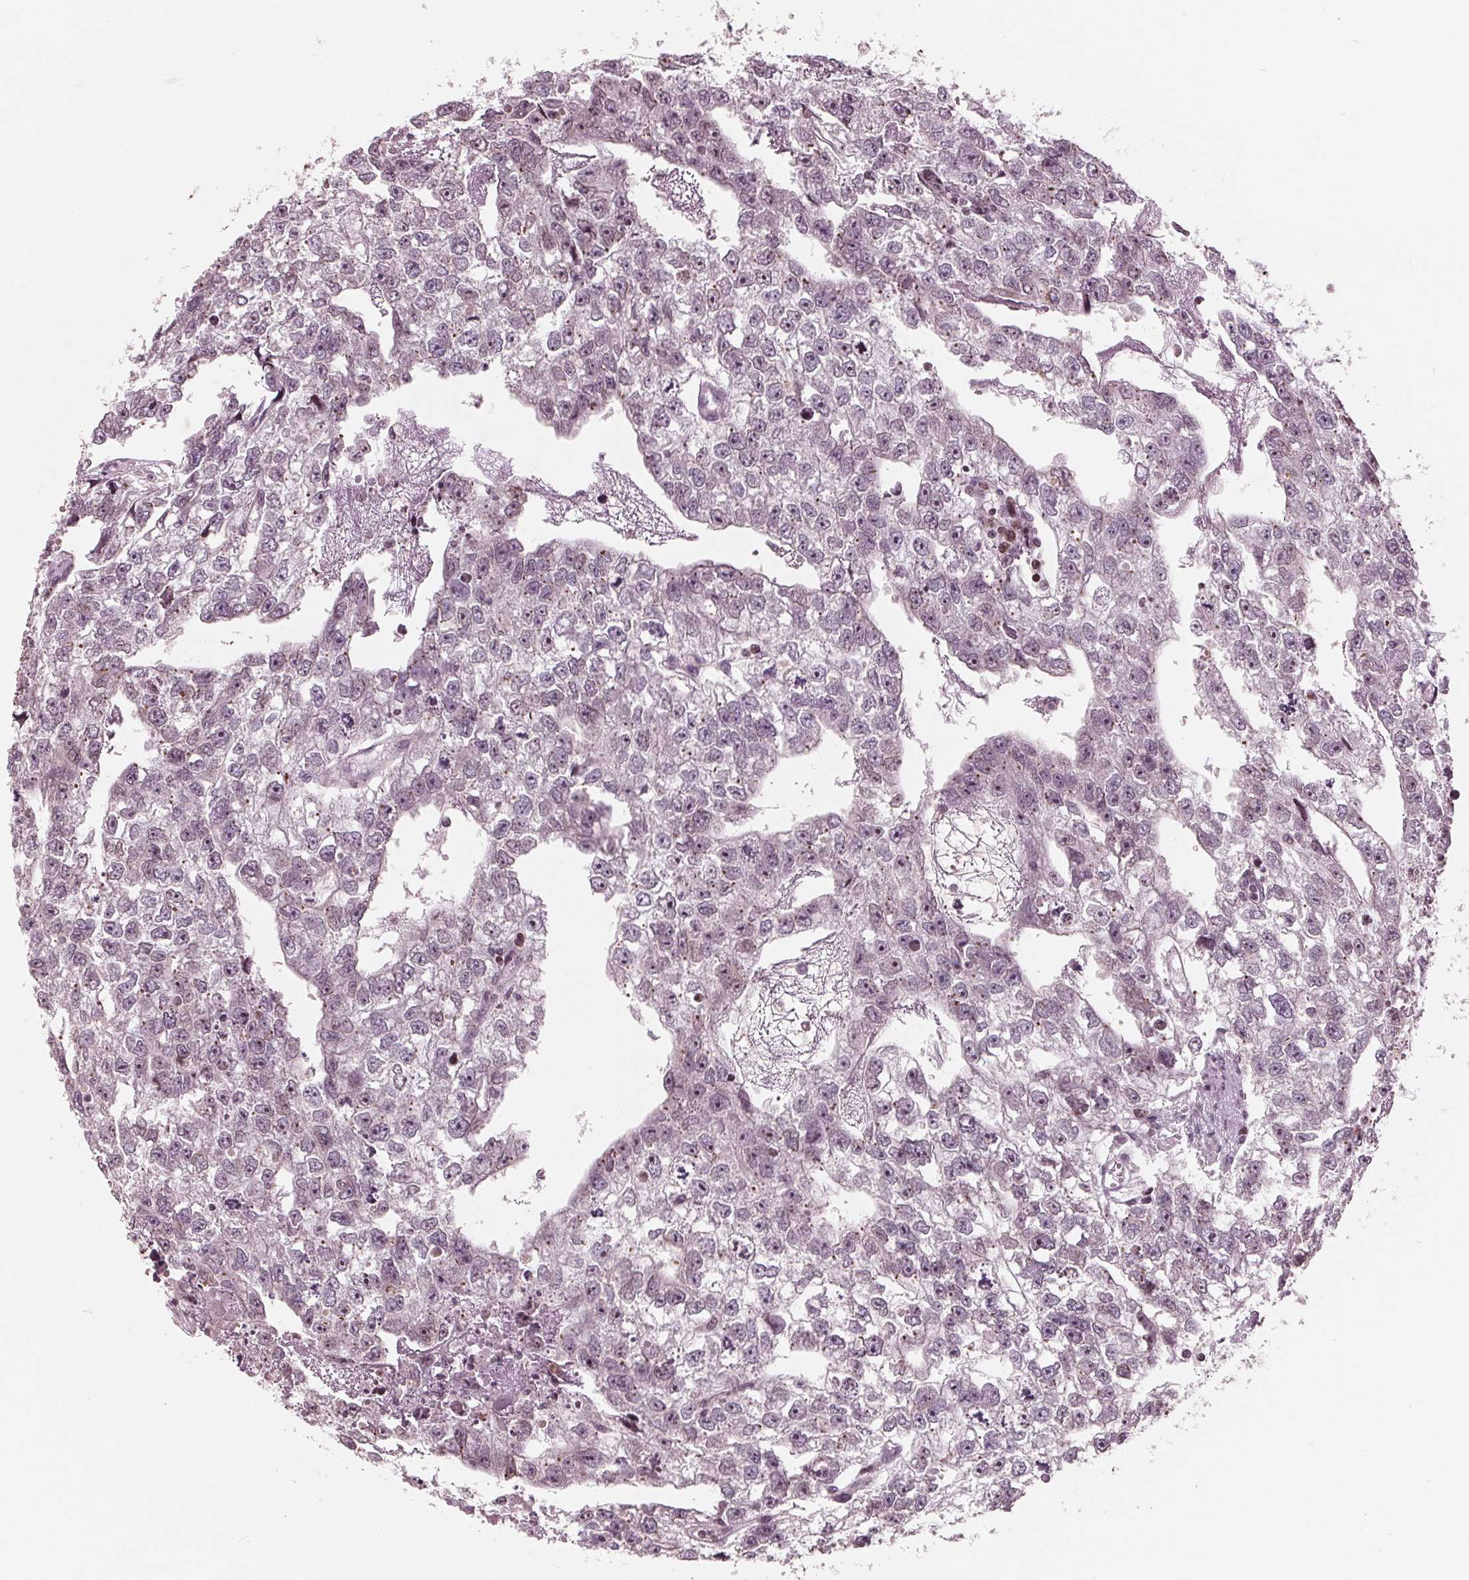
{"staining": {"intensity": "weak", "quantity": "25%-75%", "location": "nuclear"}, "tissue": "testis cancer", "cell_type": "Tumor cells", "image_type": "cancer", "snomed": [{"axis": "morphology", "description": "Carcinoma, Embryonal, NOS"}, {"axis": "morphology", "description": "Teratoma, malignant, NOS"}, {"axis": "topography", "description": "Testis"}], "caption": "Human embryonal carcinoma (testis) stained with a protein marker shows weak staining in tumor cells.", "gene": "NUP210", "patient": {"sex": "male", "age": 44}}